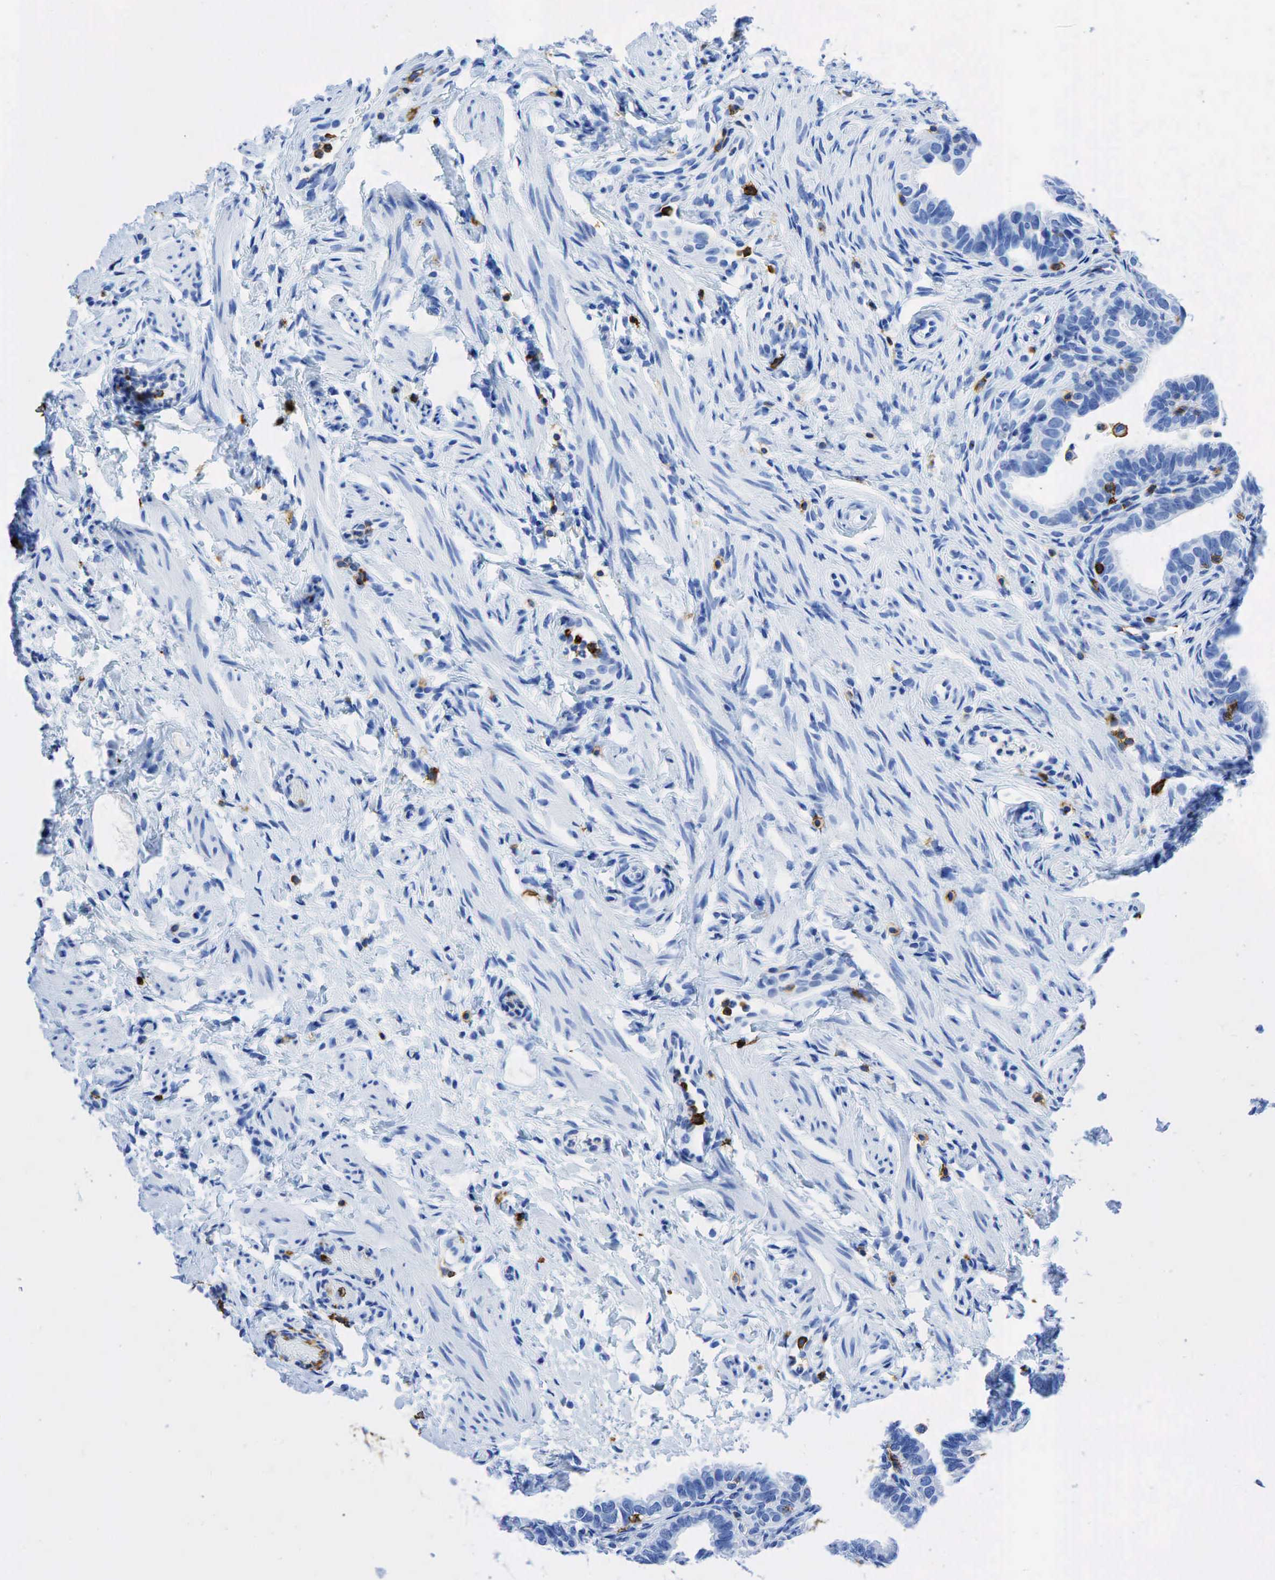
{"staining": {"intensity": "negative", "quantity": "none", "location": "none"}, "tissue": "fallopian tube", "cell_type": "Glandular cells", "image_type": "normal", "snomed": [{"axis": "morphology", "description": "Normal tissue, NOS"}, {"axis": "topography", "description": "Fallopian tube"}], "caption": "Immunohistochemical staining of unremarkable fallopian tube exhibits no significant staining in glandular cells.", "gene": "PTPRC", "patient": {"sex": "female", "age": 41}}